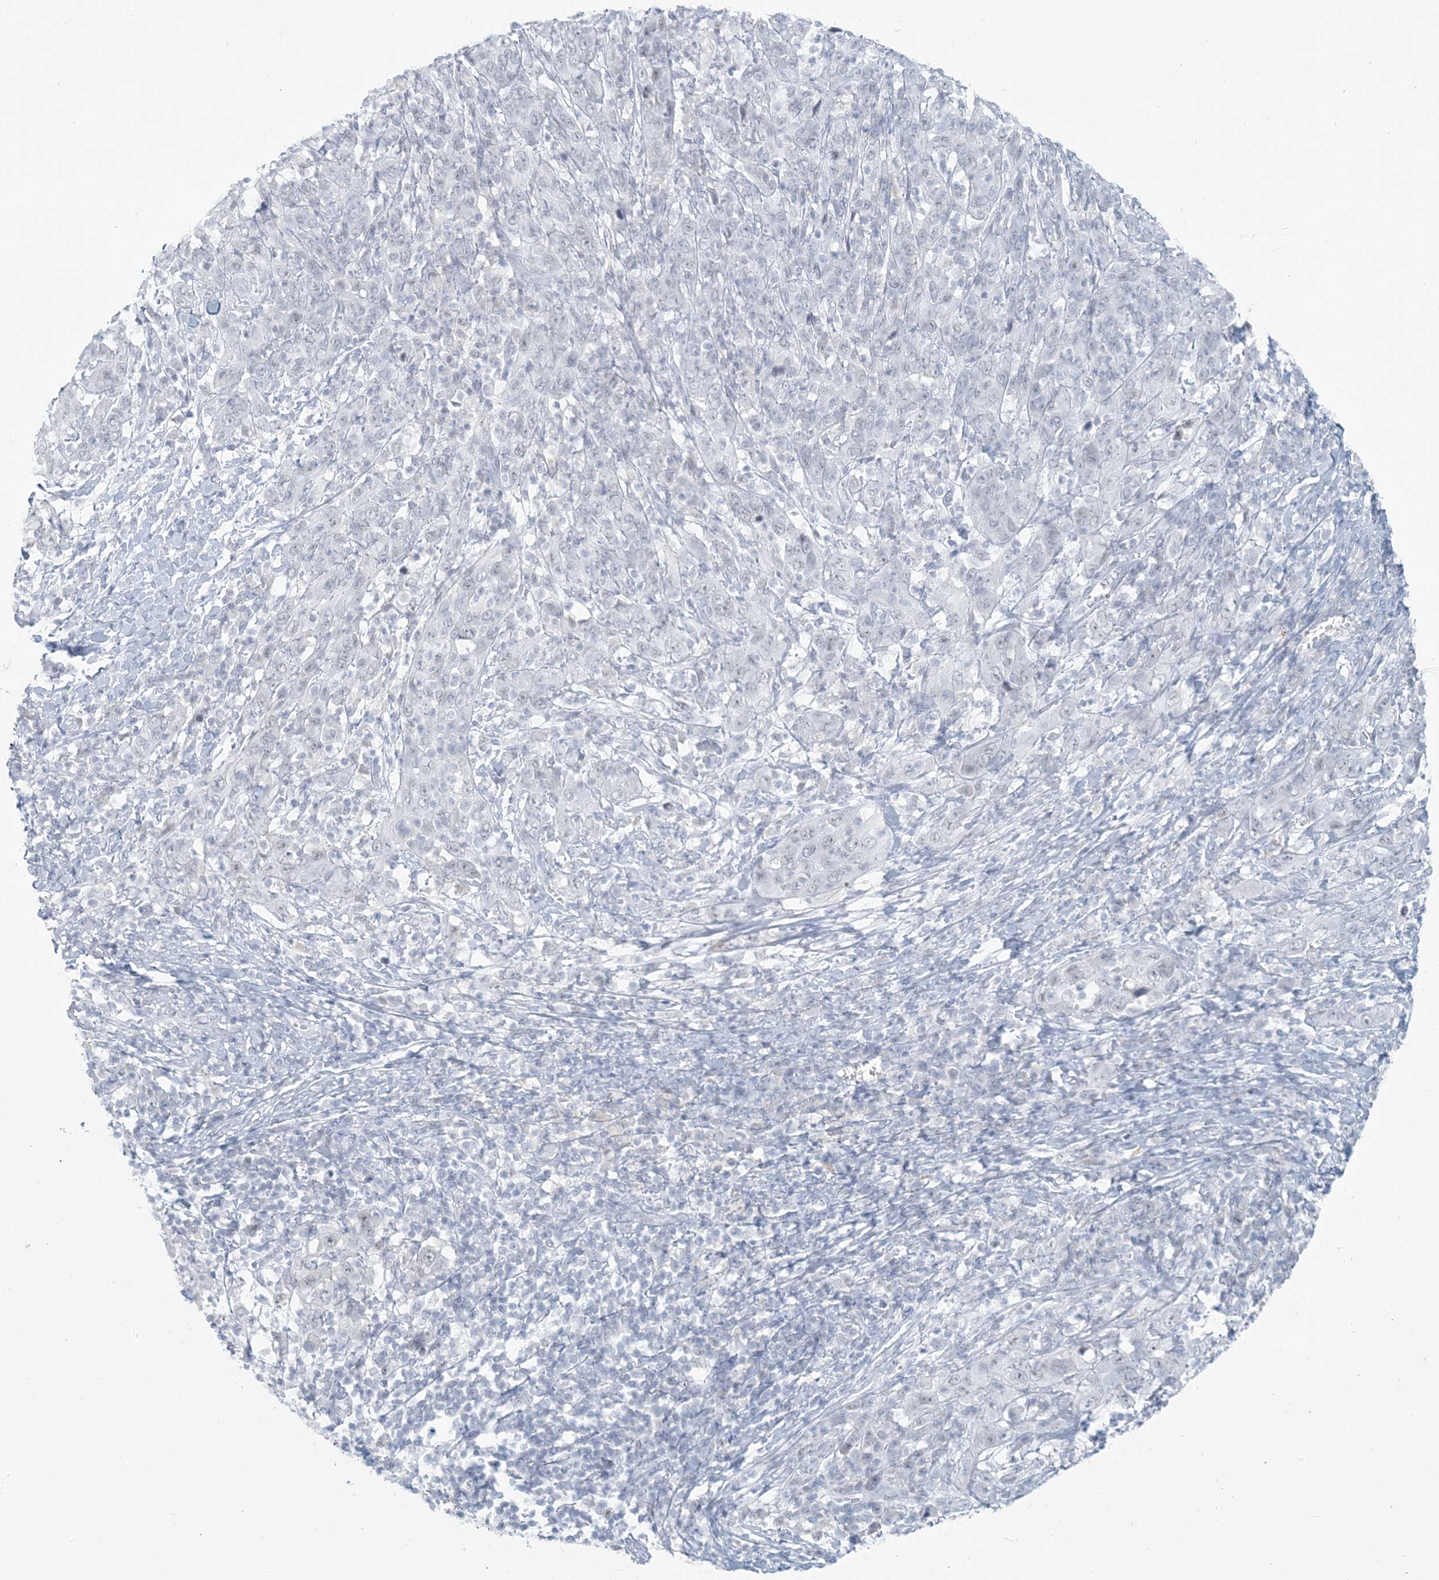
{"staining": {"intensity": "negative", "quantity": "none", "location": "none"}, "tissue": "cervical cancer", "cell_type": "Tumor cells", "image_type": "cancer", "snomed": [{"axis": "morphology", "description": "Squamous cell carcinoma, NOS"}, {"axis": "topography", "description": "Cervix"}], "caption": "Immunohistochemistry of cervical squamous cell carcinoma exhibits no expression in tumor cells.", "gene": "SCML1", "patient": {"sex": "female", "age": 46}}